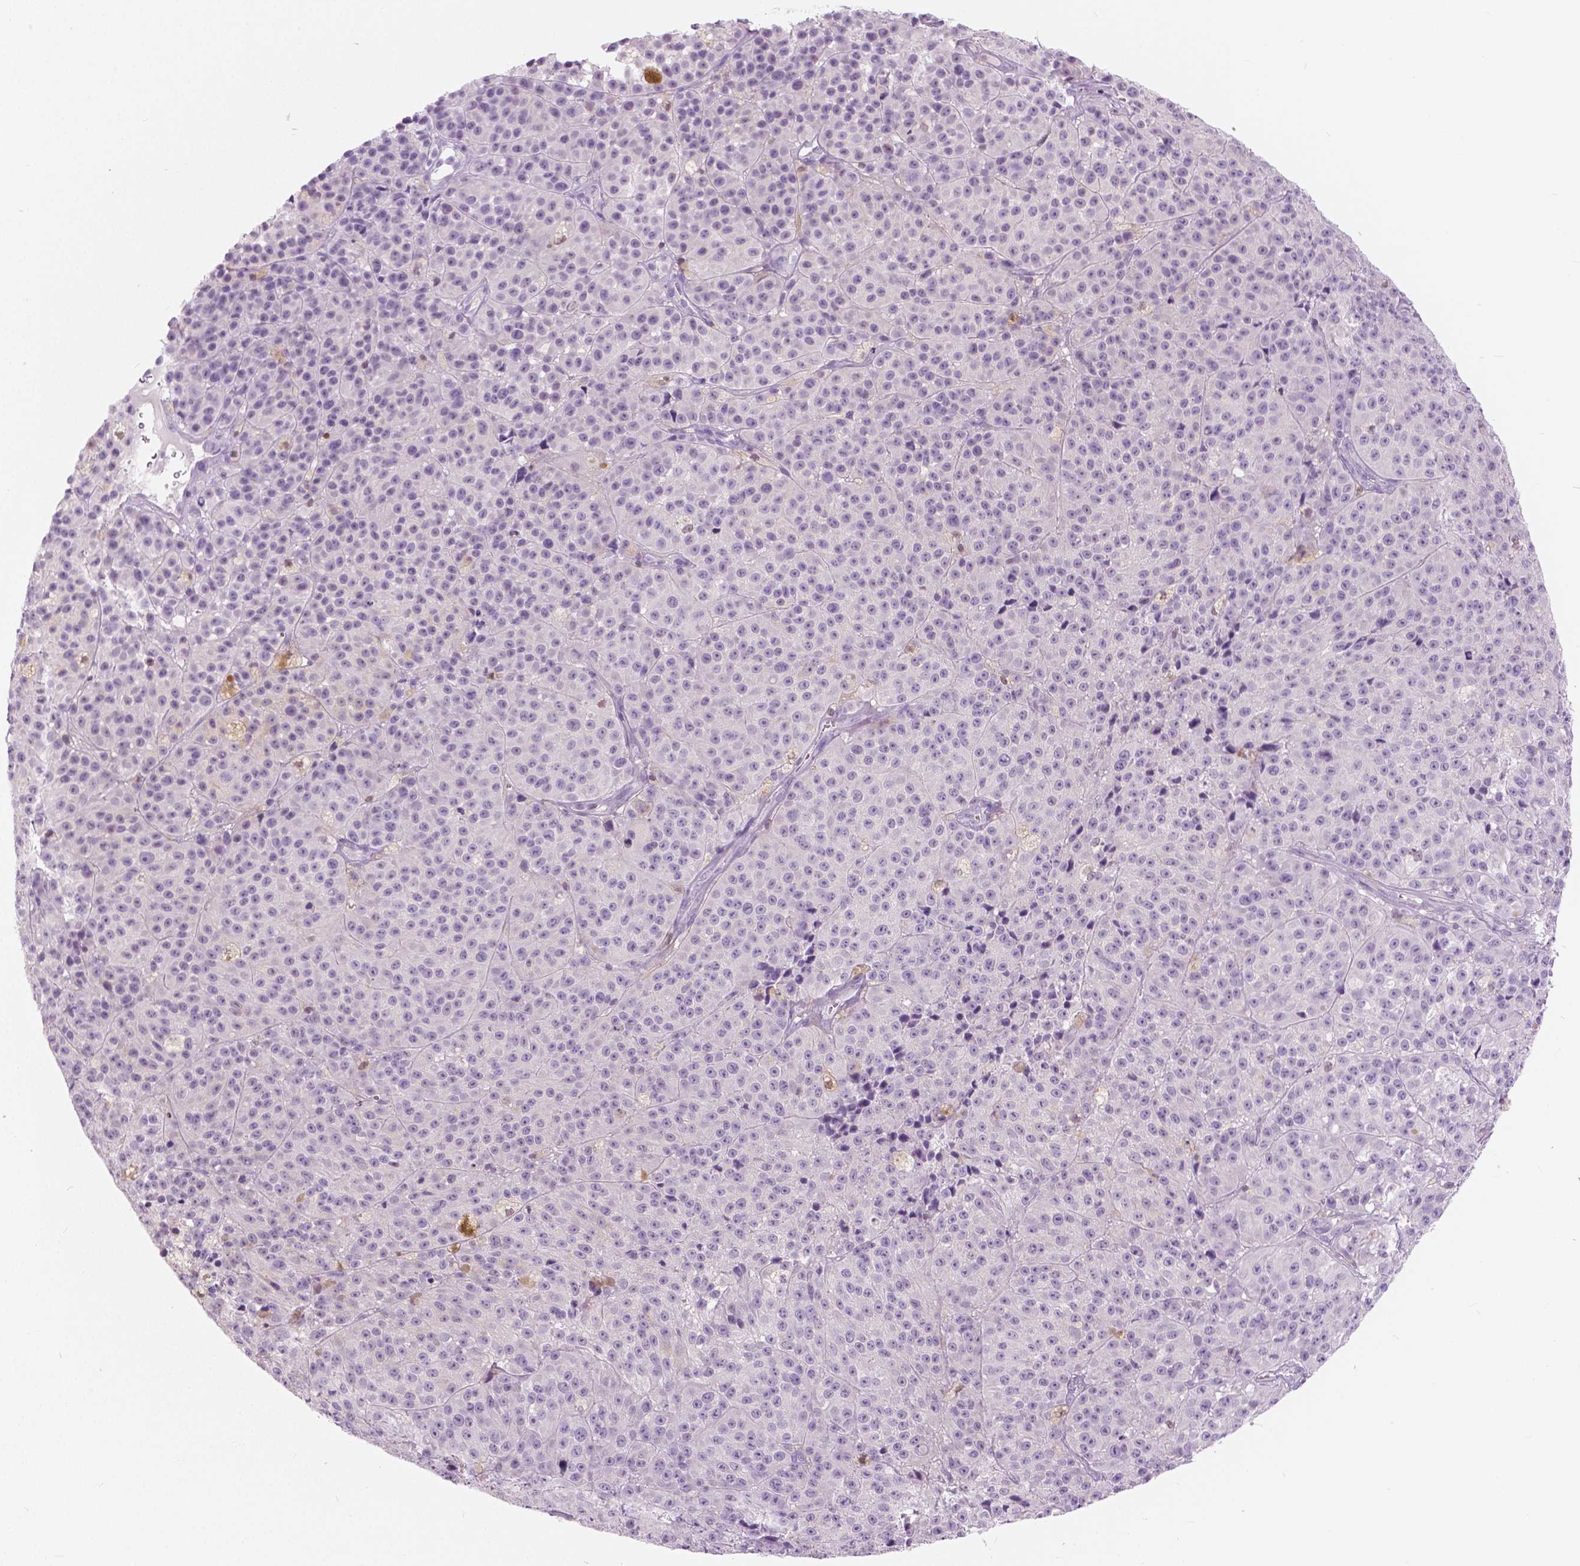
{"staining": {"intensity": "negative", "quantity": "none", "location": "none"}, "tissue": "melanoma", "cell_type": "Tumor cells", "image_type": "cancer", "snomed": [{"axis": "morphology", "description": "Malignant melanoma, NOS"}, {"axis": "topography", "description": "Skin"}], "caption": "Tumor cells are negative for brown protein staining in melanoma.", "gene": "GALM", "patient": {"sex": "female", "age": 58}}